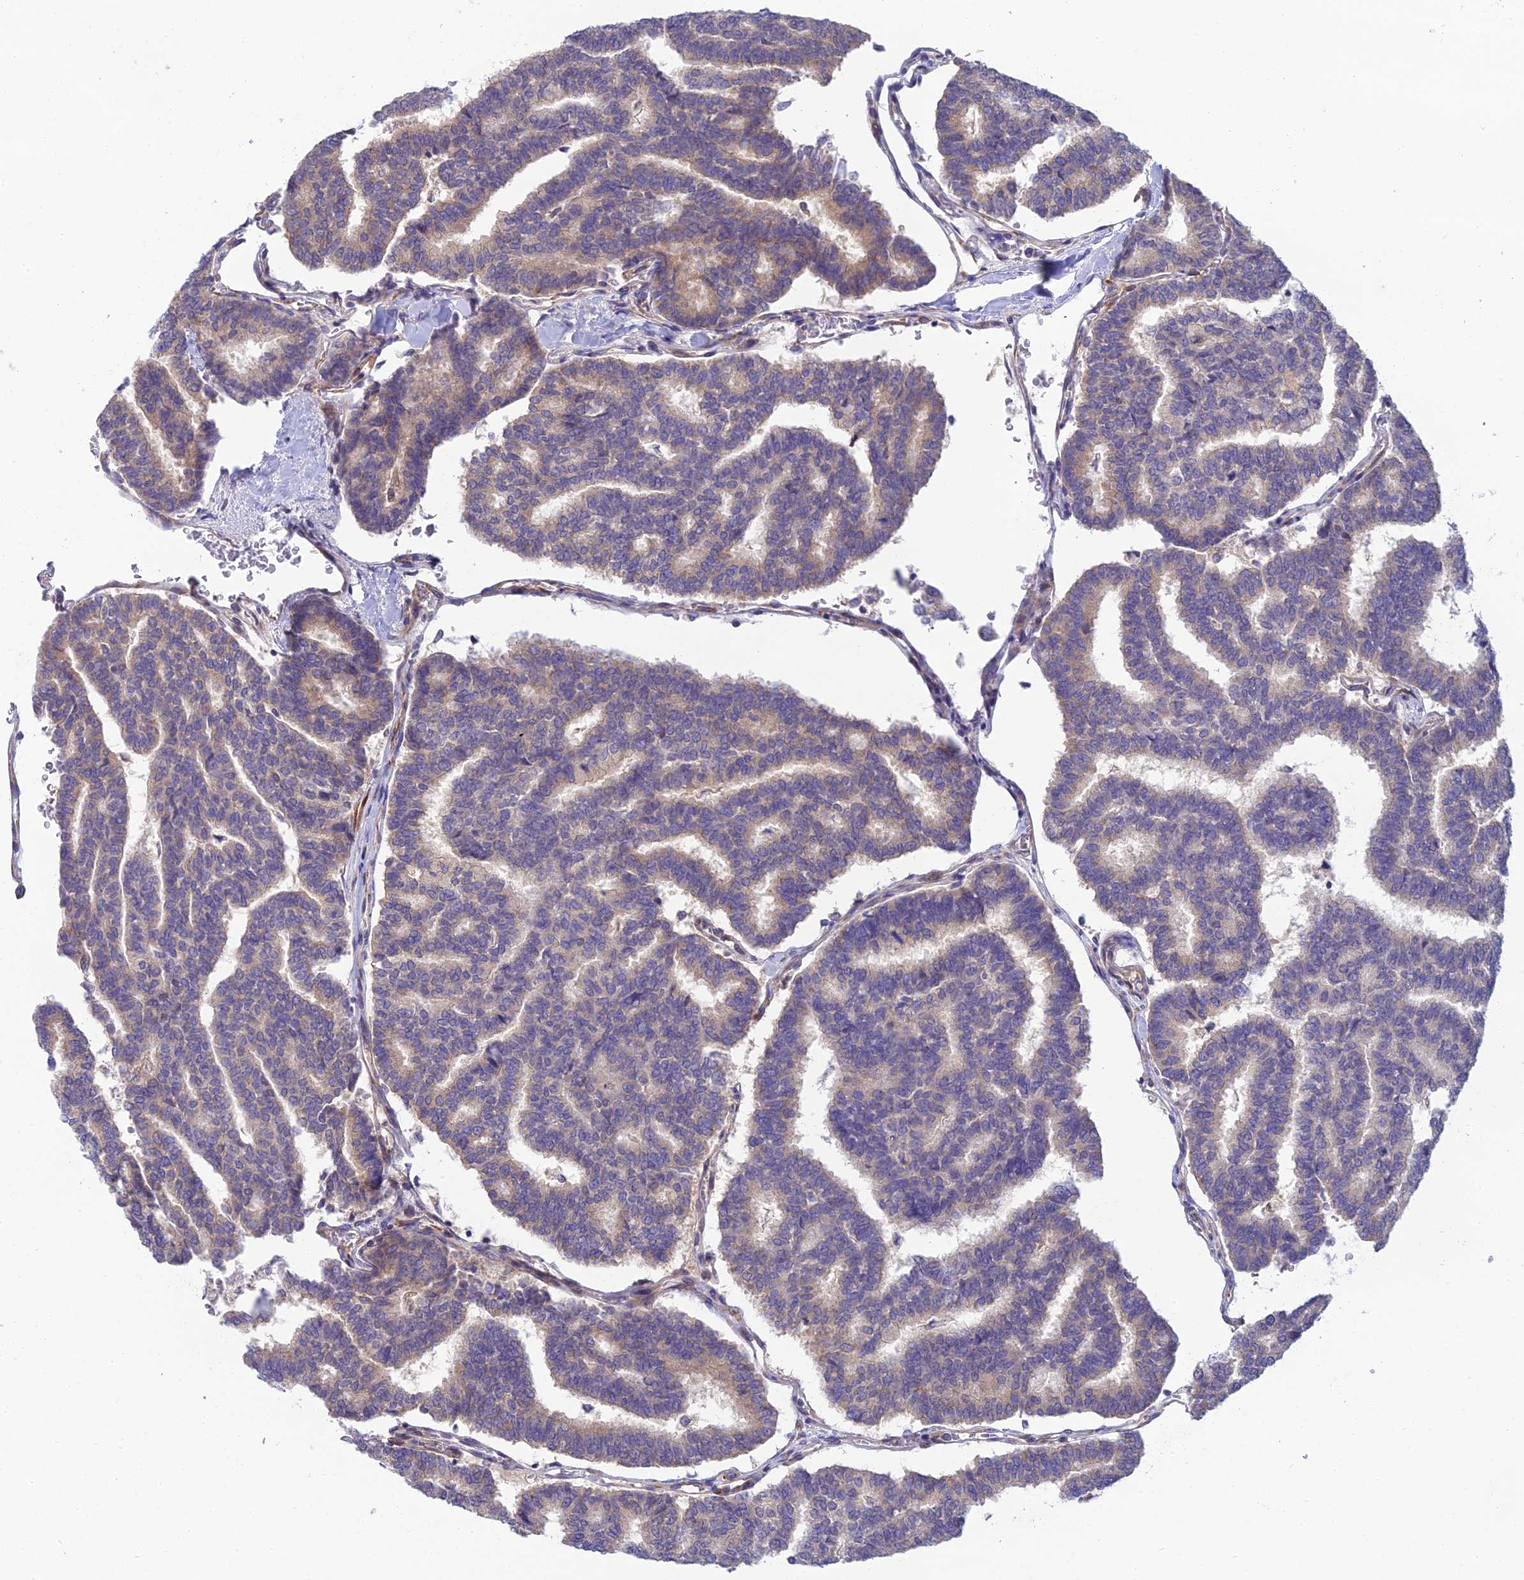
{"staining": {"intensity": "weak", "quantity": "25%-75%", "location": "cytoplasmic/membranous"}, "tissue": "thyroid cancer", "cell_type": "Tumor cells", "image_type": "cancer", "snomed": [{"axis": "morphology", "description": "Papillary adenocarcinoma, NOS"}, {"axis": "topography", "description": "Thyroid gland"}], "caption": "Brown immunohistochemical staining in thyroid papillary adenocarcinoma shows weak cytoplasmic/membranous positivity in about 25%-75% of tumor cells. The staining is performed using DAB brown chromogen to label protein expression. The nuclei are counter-stained blue using hematoxylin.", "gene": "CLCN7", "patient": {"sex": "female", "age": 35}}